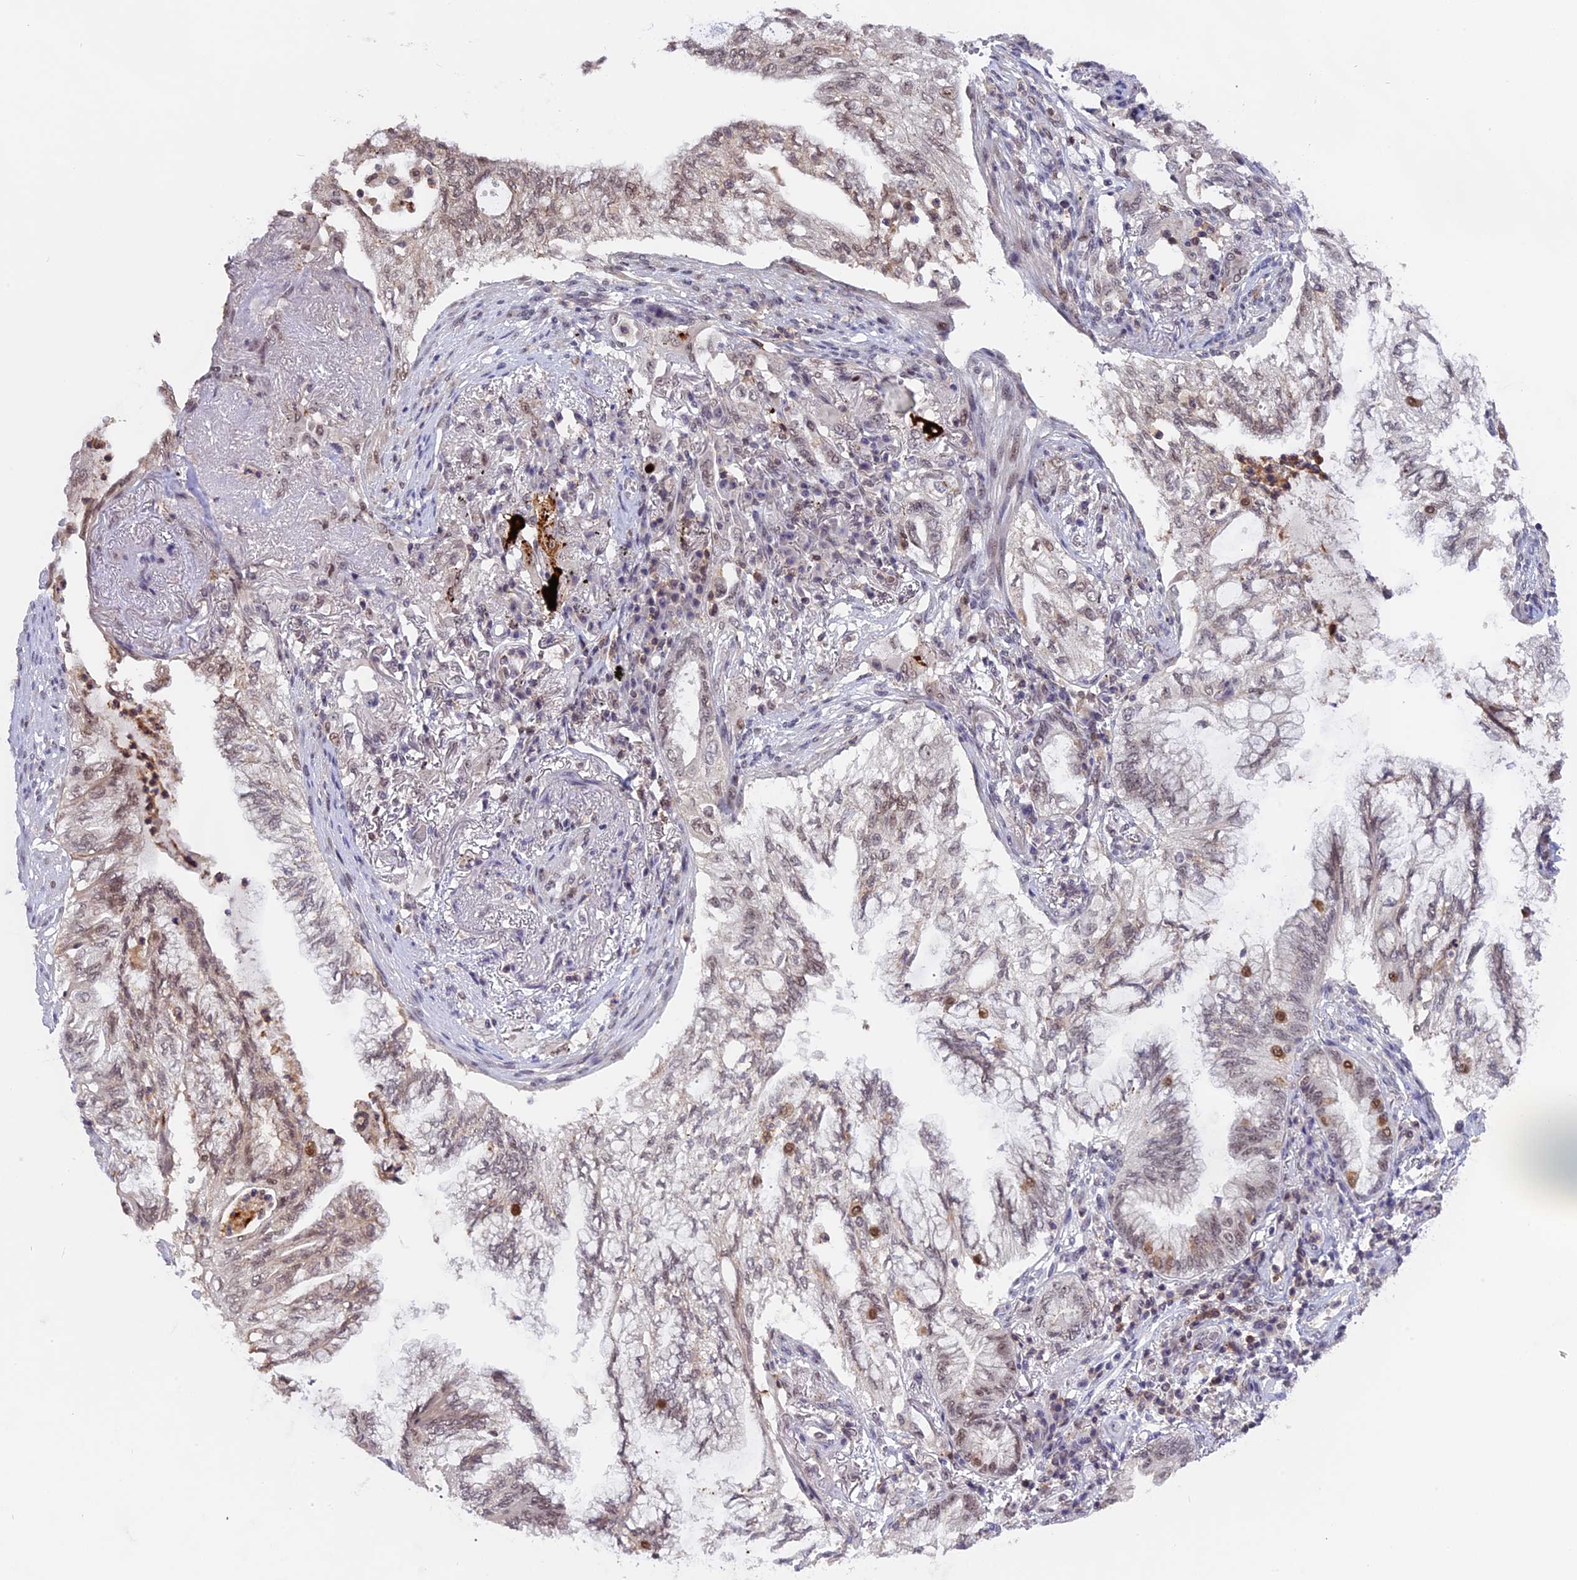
{"staining": {"intensity": "moderate", "quantity": "25%-75%", "location": "nuclear"}, "tissue": "lung cancer", "cell_type": "Tumor cells", "image_type": "cancer", "snomed": [{"axis": "morphology", "description": "Adenocarcinoma, NOS"}, {"axis": "topography", "description": "Lung"}], "caption": "Immunohistochemical staining of lung cancer exhibits medium levels of moderate nuclear positivity in approximately 25%-75% of tumor cells.", "gene": "TADA3", "patient": {"sex": "female", "age": 70}}